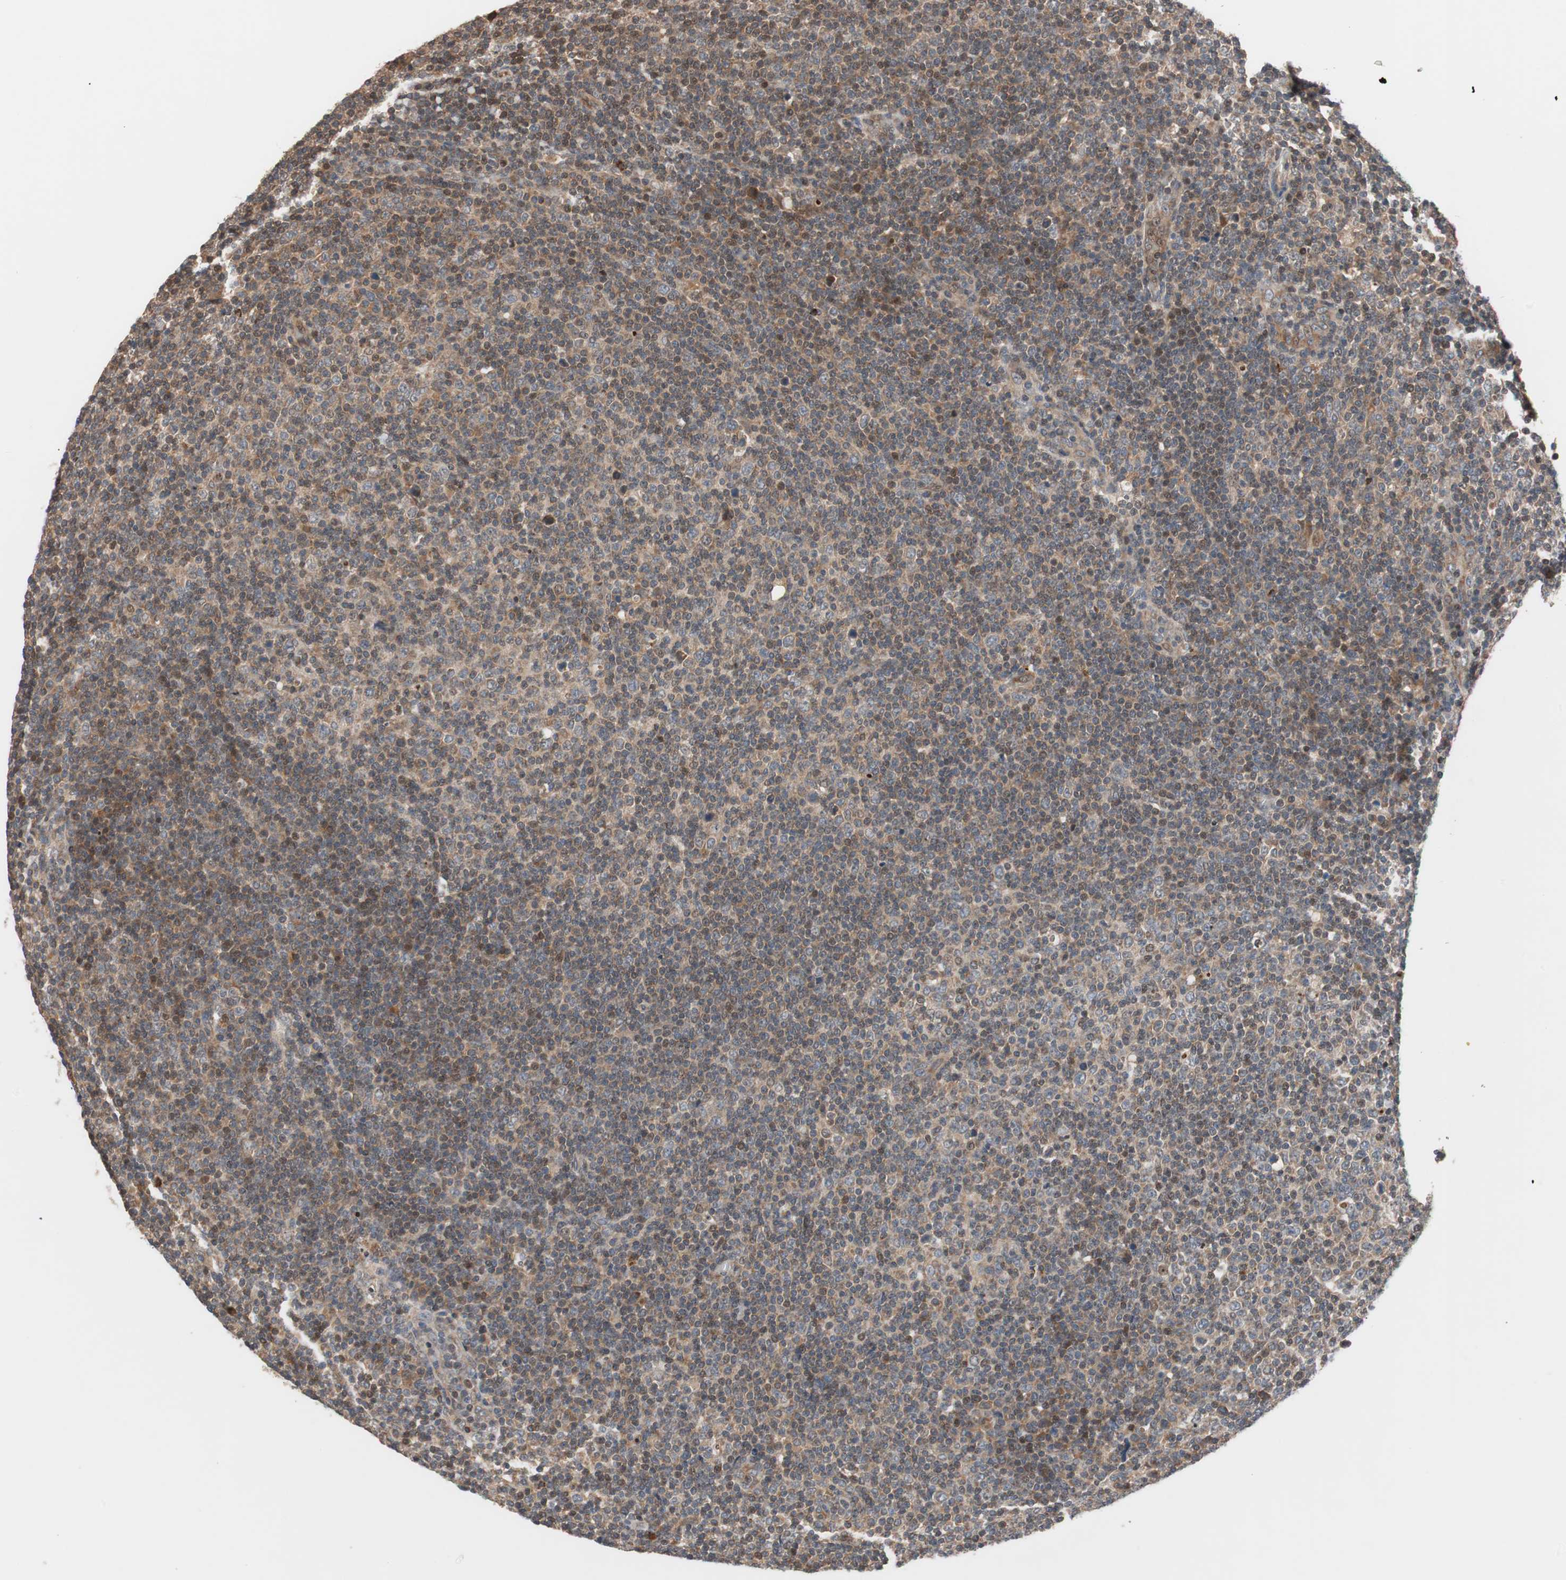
{"staining": {"intensity": "moderate", "quantity": ">75%", "location": "cytoplasmic/membranous,nuclear"}, "tissue": "lymphoma", "cell_type": "Tumor cells", "image_type": "cancer", "snomed": [{"axis": "morphology", "description": "Malignant lymphoma, non-Hodgkin's type, Low grade"}, {"axis": "topography", "description": "Lymph node"}], "caption": "About >75% of tumor cells in human lymphoma exhibit moderate cytoplasmic/membranous and nuclear protein staining as visualized by brown immunohistochemical staining.", "gene": "NF2", "patient": {"sex": "male", "age": 70}}